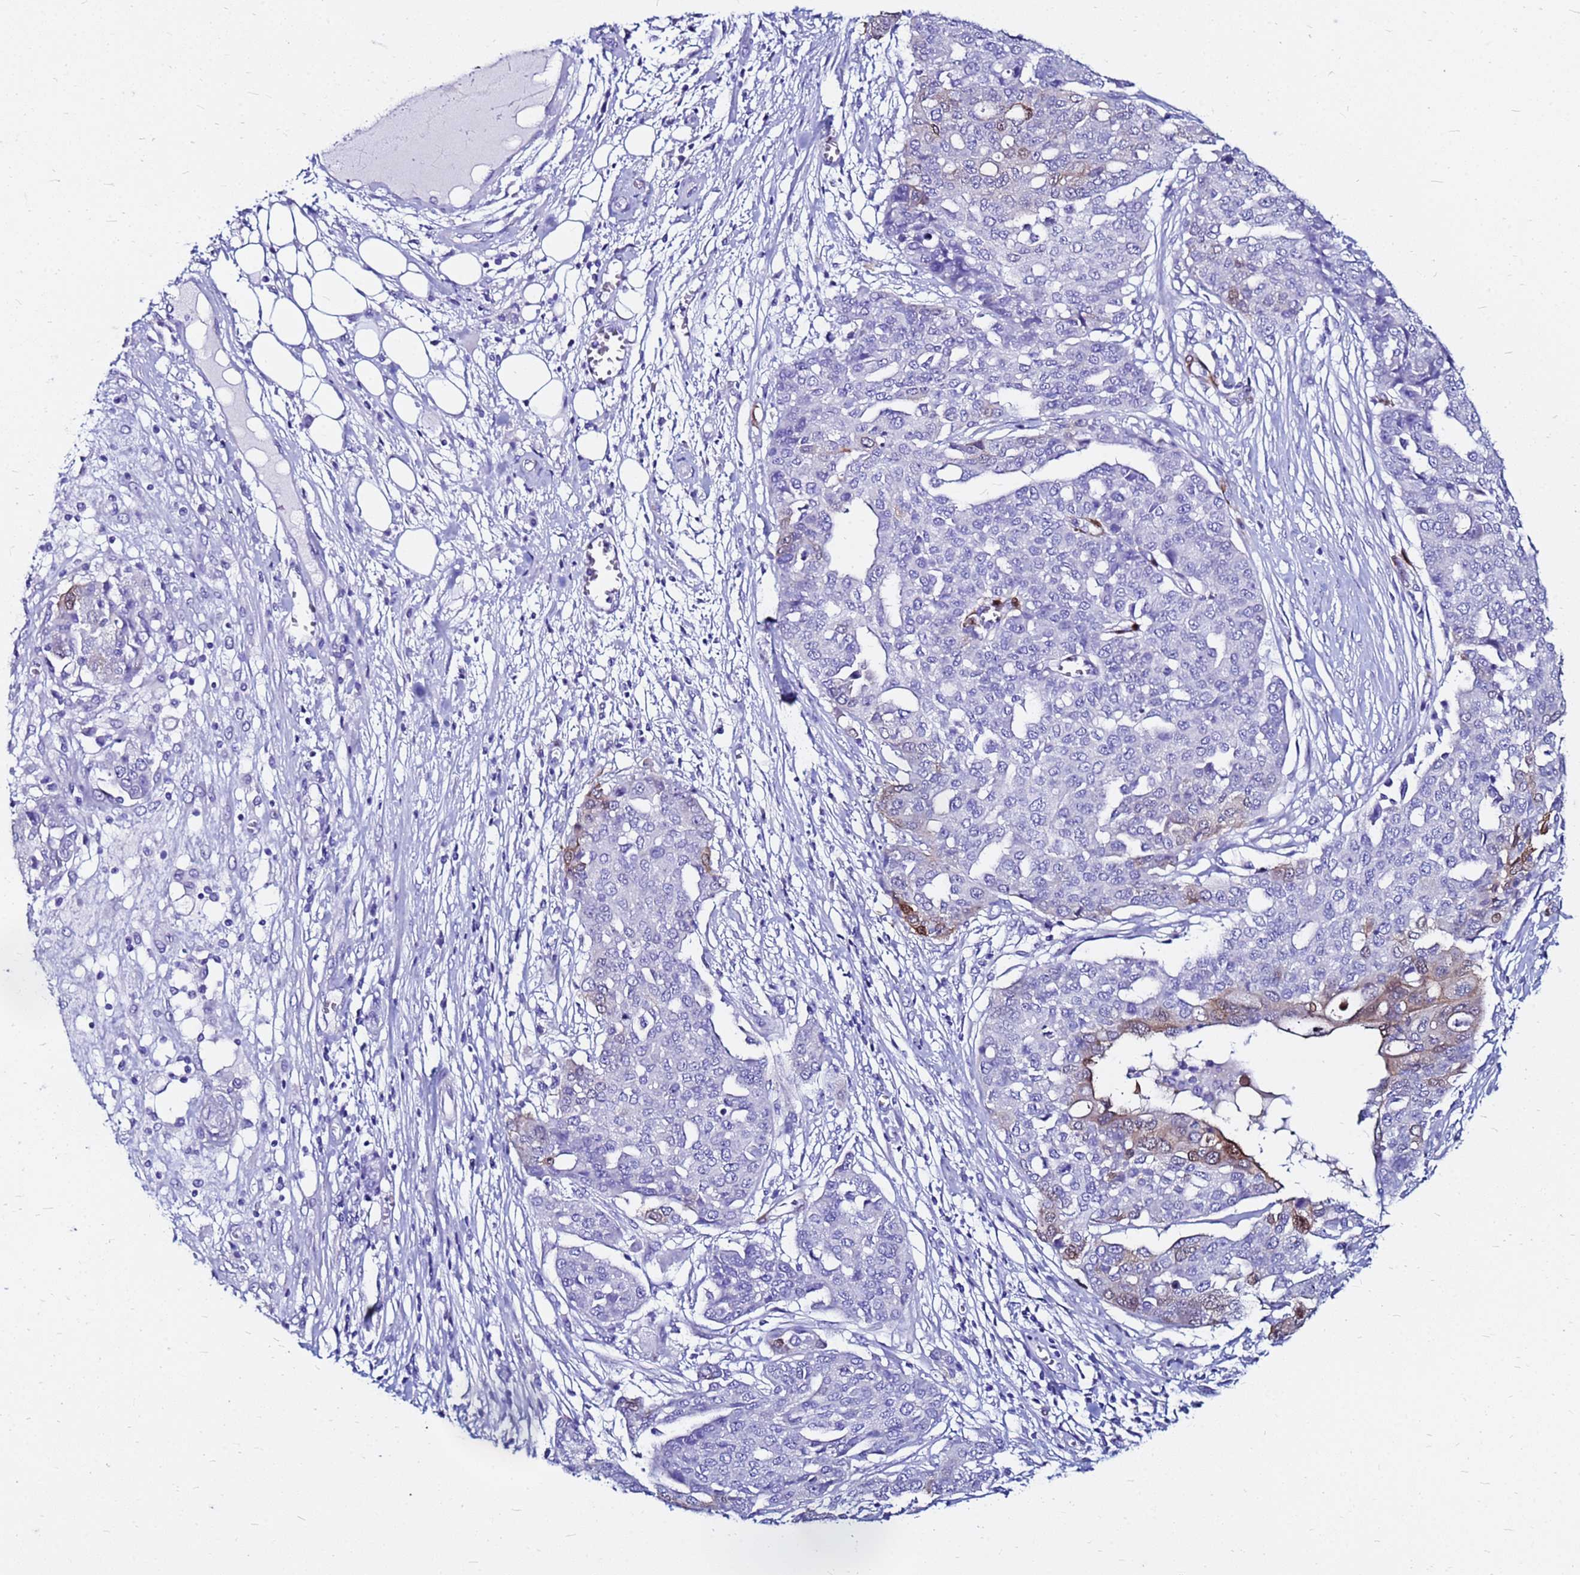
{"staining": {"intensity": "moderate", "quantity": "<25%", "location": "cytoplasmic/membranous"}, "tissue": "ovarian cancer", "cell_type": "Tumor cells", "image_type": "cancer", "snomed": [{"axis": "morphology", "description": "Cystadenocarcinoma, serous, NOS"}, {"axis": "topography", "description": "Soft tissue"}, {"axis": "topography", "description": "Ovary"}], "caption": "IHC (DAB) staining of human serous cystadenocarcinoma (ovarian) shows moderate cytoplasmic/membranous protein expression in about <25% of tumor cells. Immunohistochemistry (ihc) stains the protein of interest in brown and the nuclei are stained blue.", "gene": "PPP1R14C", "patient": {"sex": "female", "age": 57}}